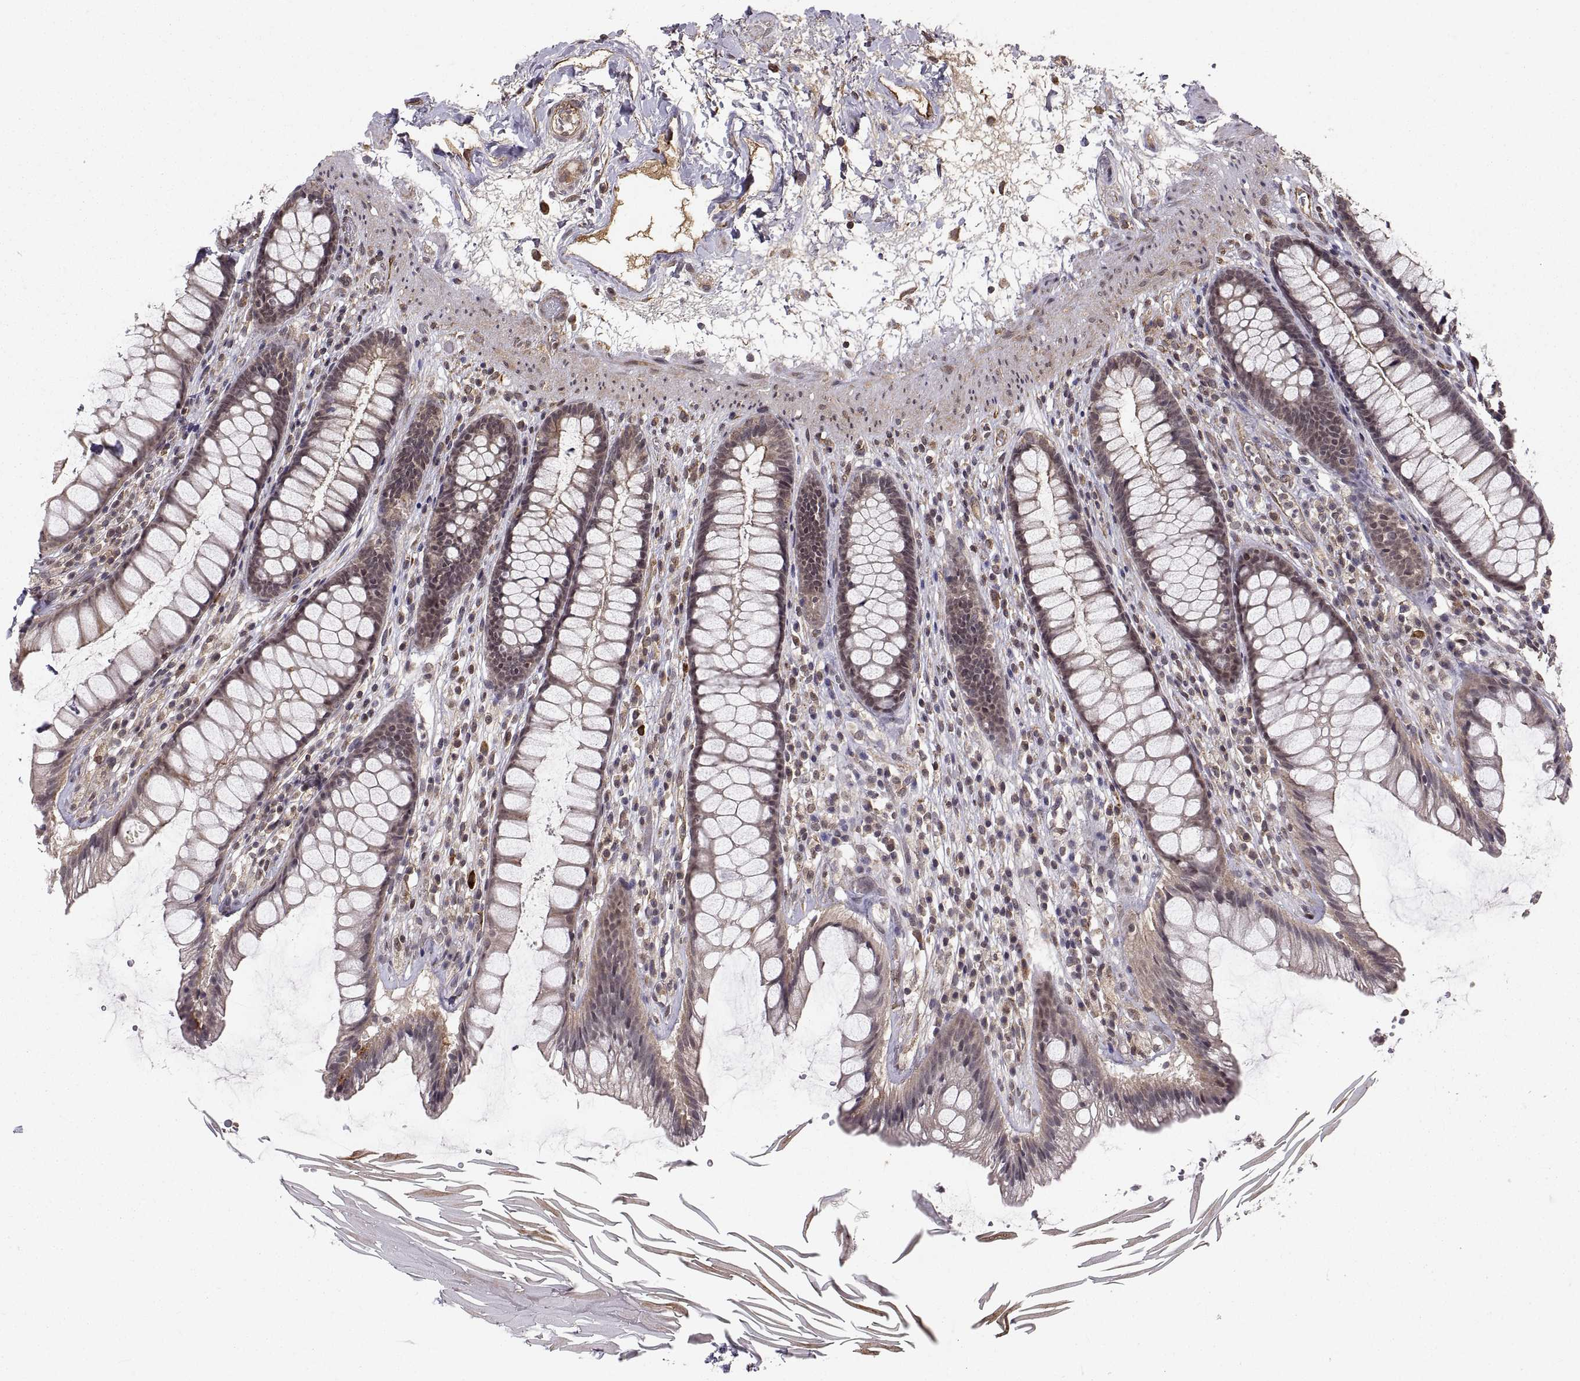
{"staining": {"intensity": "moderate", "quantity": "<25%", "location": "cytoplasmic/membranous,nuclear"}, "tissue": "rectum", "cell_type": "Glandular cells", "image_type": "normal", "snomed": [{"axis": "morphology", "description": "Normal tissue, NOS"}, {"axis": "topography", "description": "Rectum"}], "caption": "Brown immunohistochemical staining in benign human rectum shows moderate cytoplasmic/membranous,nuclear positivity in approximately <25% of glandular cells.", "gene": "ABL2", "patient": {"sex": "male", "age": 72}}